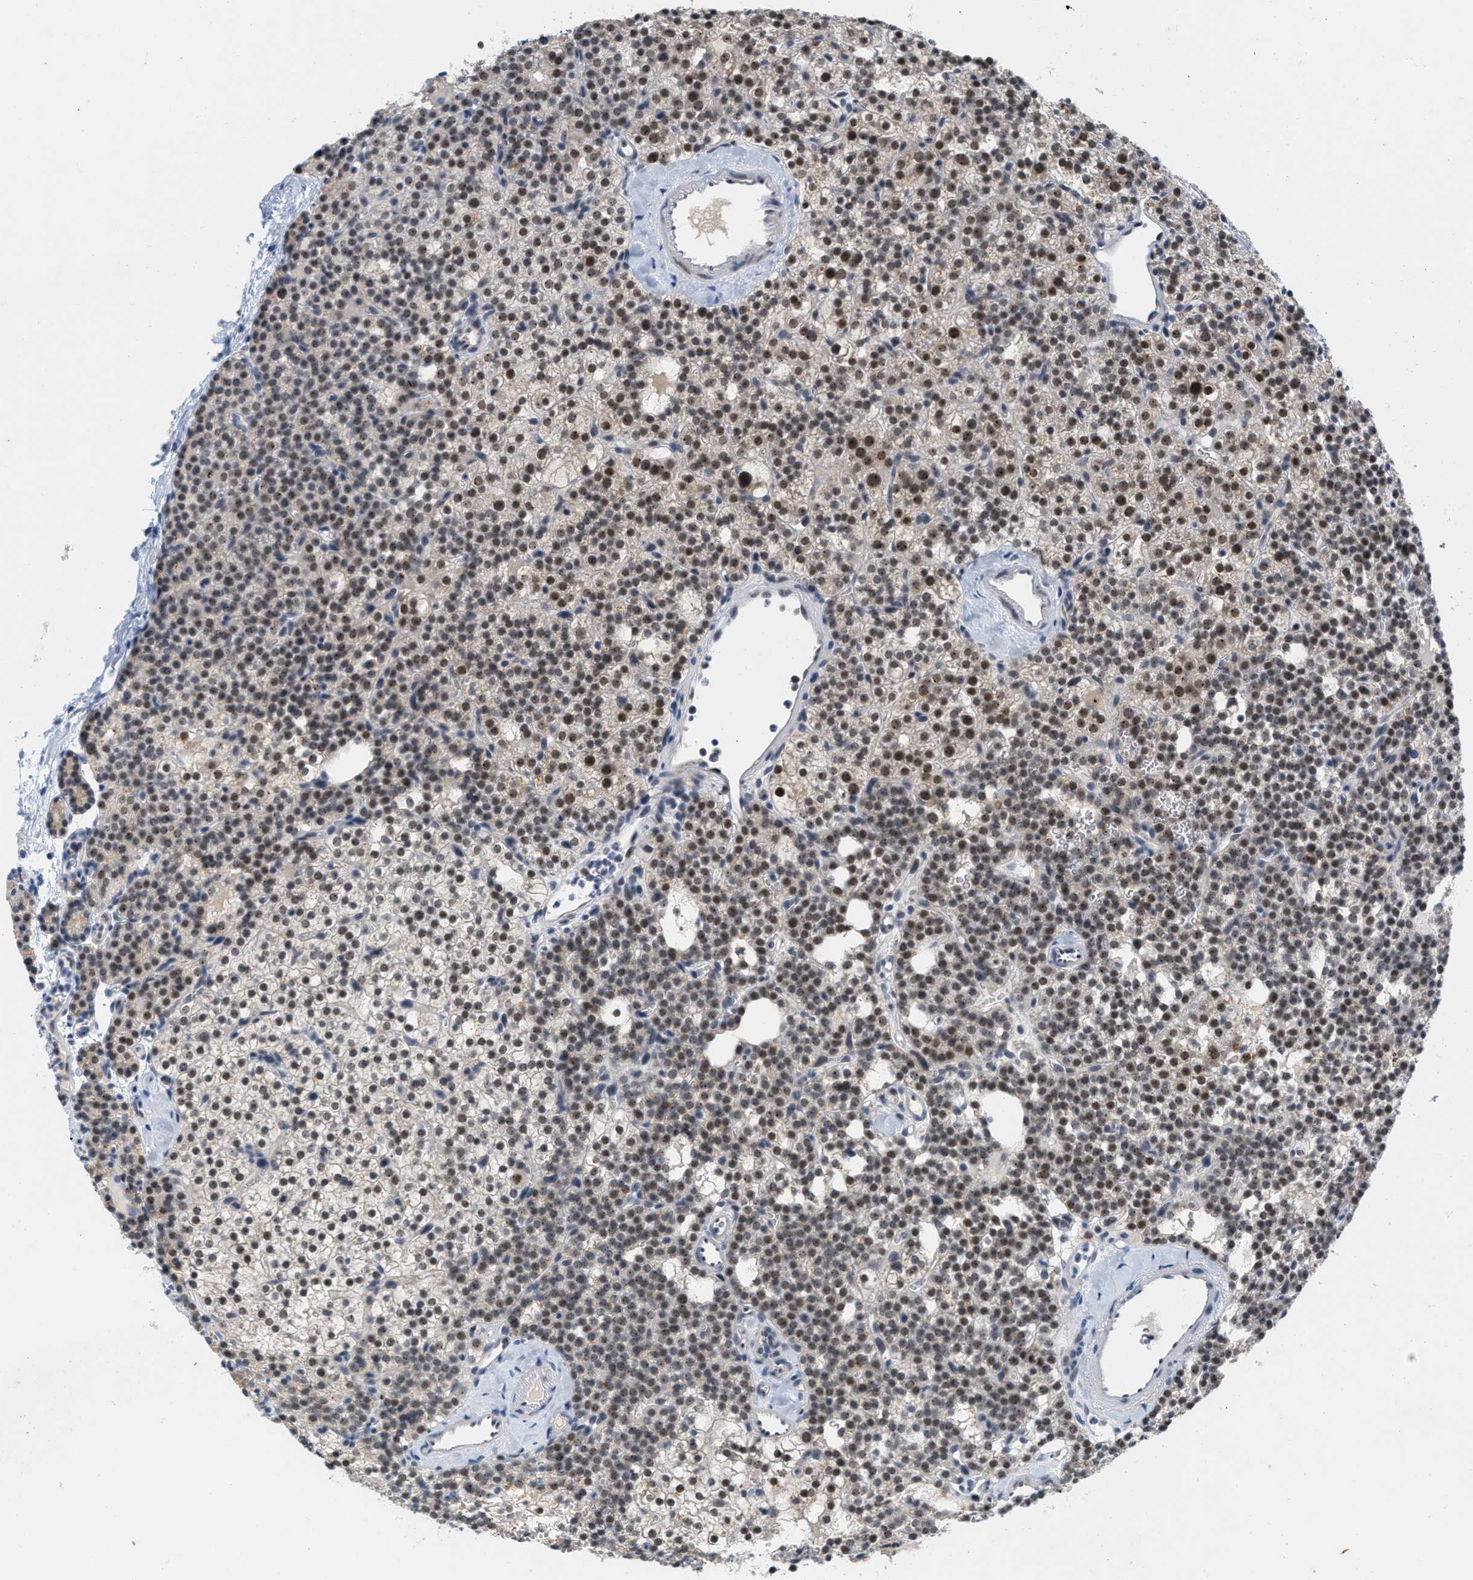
{"staining": {"intensity": "moderate", "quantity": "25%-75%", "location": "nuclear"}, "tissue": "parathyroid gland", "cell_type": "Glandular cells", "image_type": "normal", "snomed": [{"axis": "morphology", "description": "Normal tissue, NOS"}, {"axis": "morphology", "description": "Adenoma, NOS"}, {"axis": "topography", "description": "Parathyroid gland"}], "caption": "Immunohistochemistry staining of benign parathyroid gland, which shows medium levels of moderate nuclear positivity in approximately 25%-75% of glandular cells indicating moderate nuclear protein staining. The staining was performed using DAB (3,3'-diaminobenzidine) (brown) for protein detection and nuclei were counterstained in hematoxylin (blue).", "gene": "ELAC2", "patient": {"sex": "female", "age": 74}}